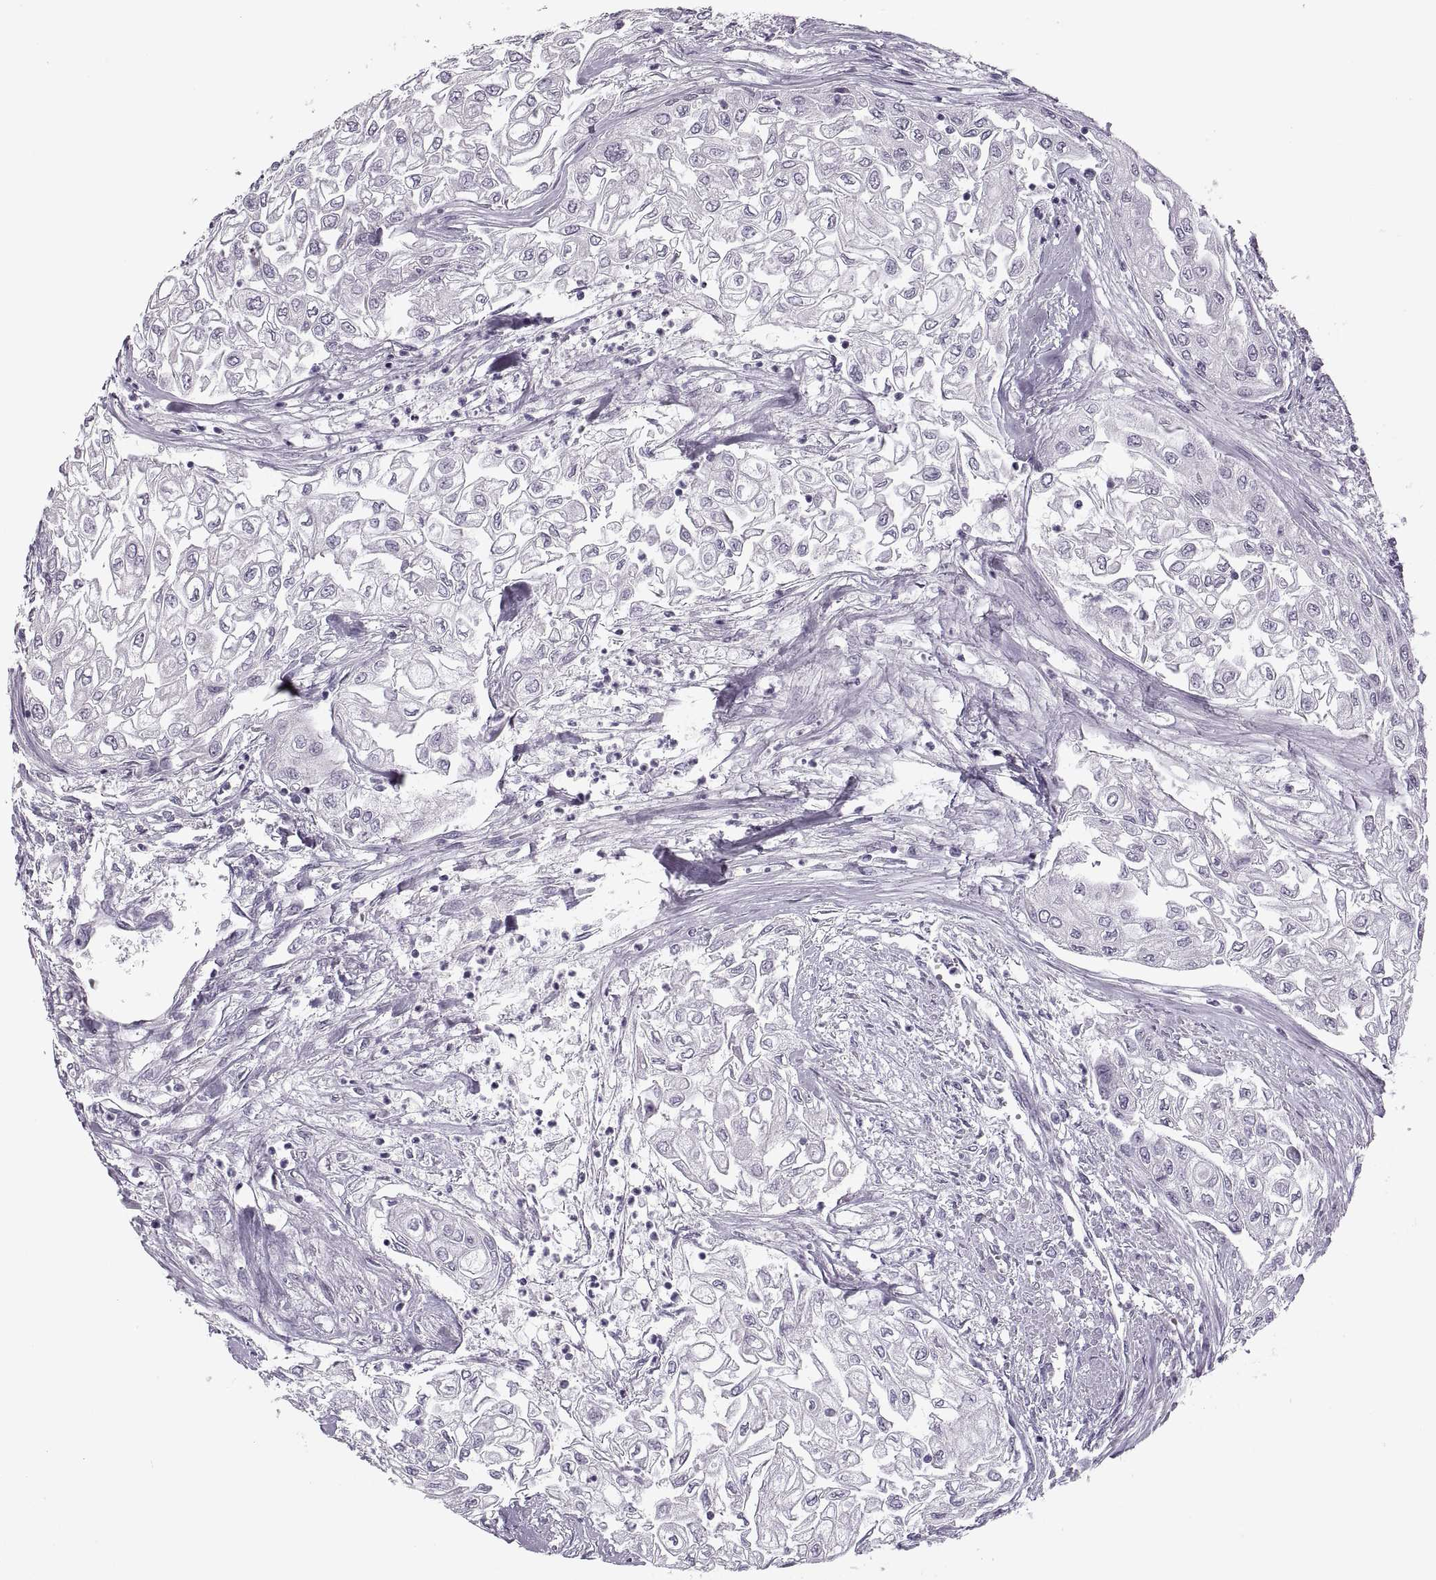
{"staining": {"intensity": "negative", "quantity": "none", "location": "none"}, "tissue": "urothelial cancer", "cell_type": "Tumor cells", "image_type": "cancer", "snomed": [{"axis": "morphology", "description": "Urothelial carcinoma, High grade"}, {"axis": "topography", "description": "Urinary bladder"}], "caption": "This is an IHC photomicrograph of urothelial cancer. There is no positivity in tumor cells.", "gene": "PAGE5", "patient": {"sex": "male", "age": 62}}